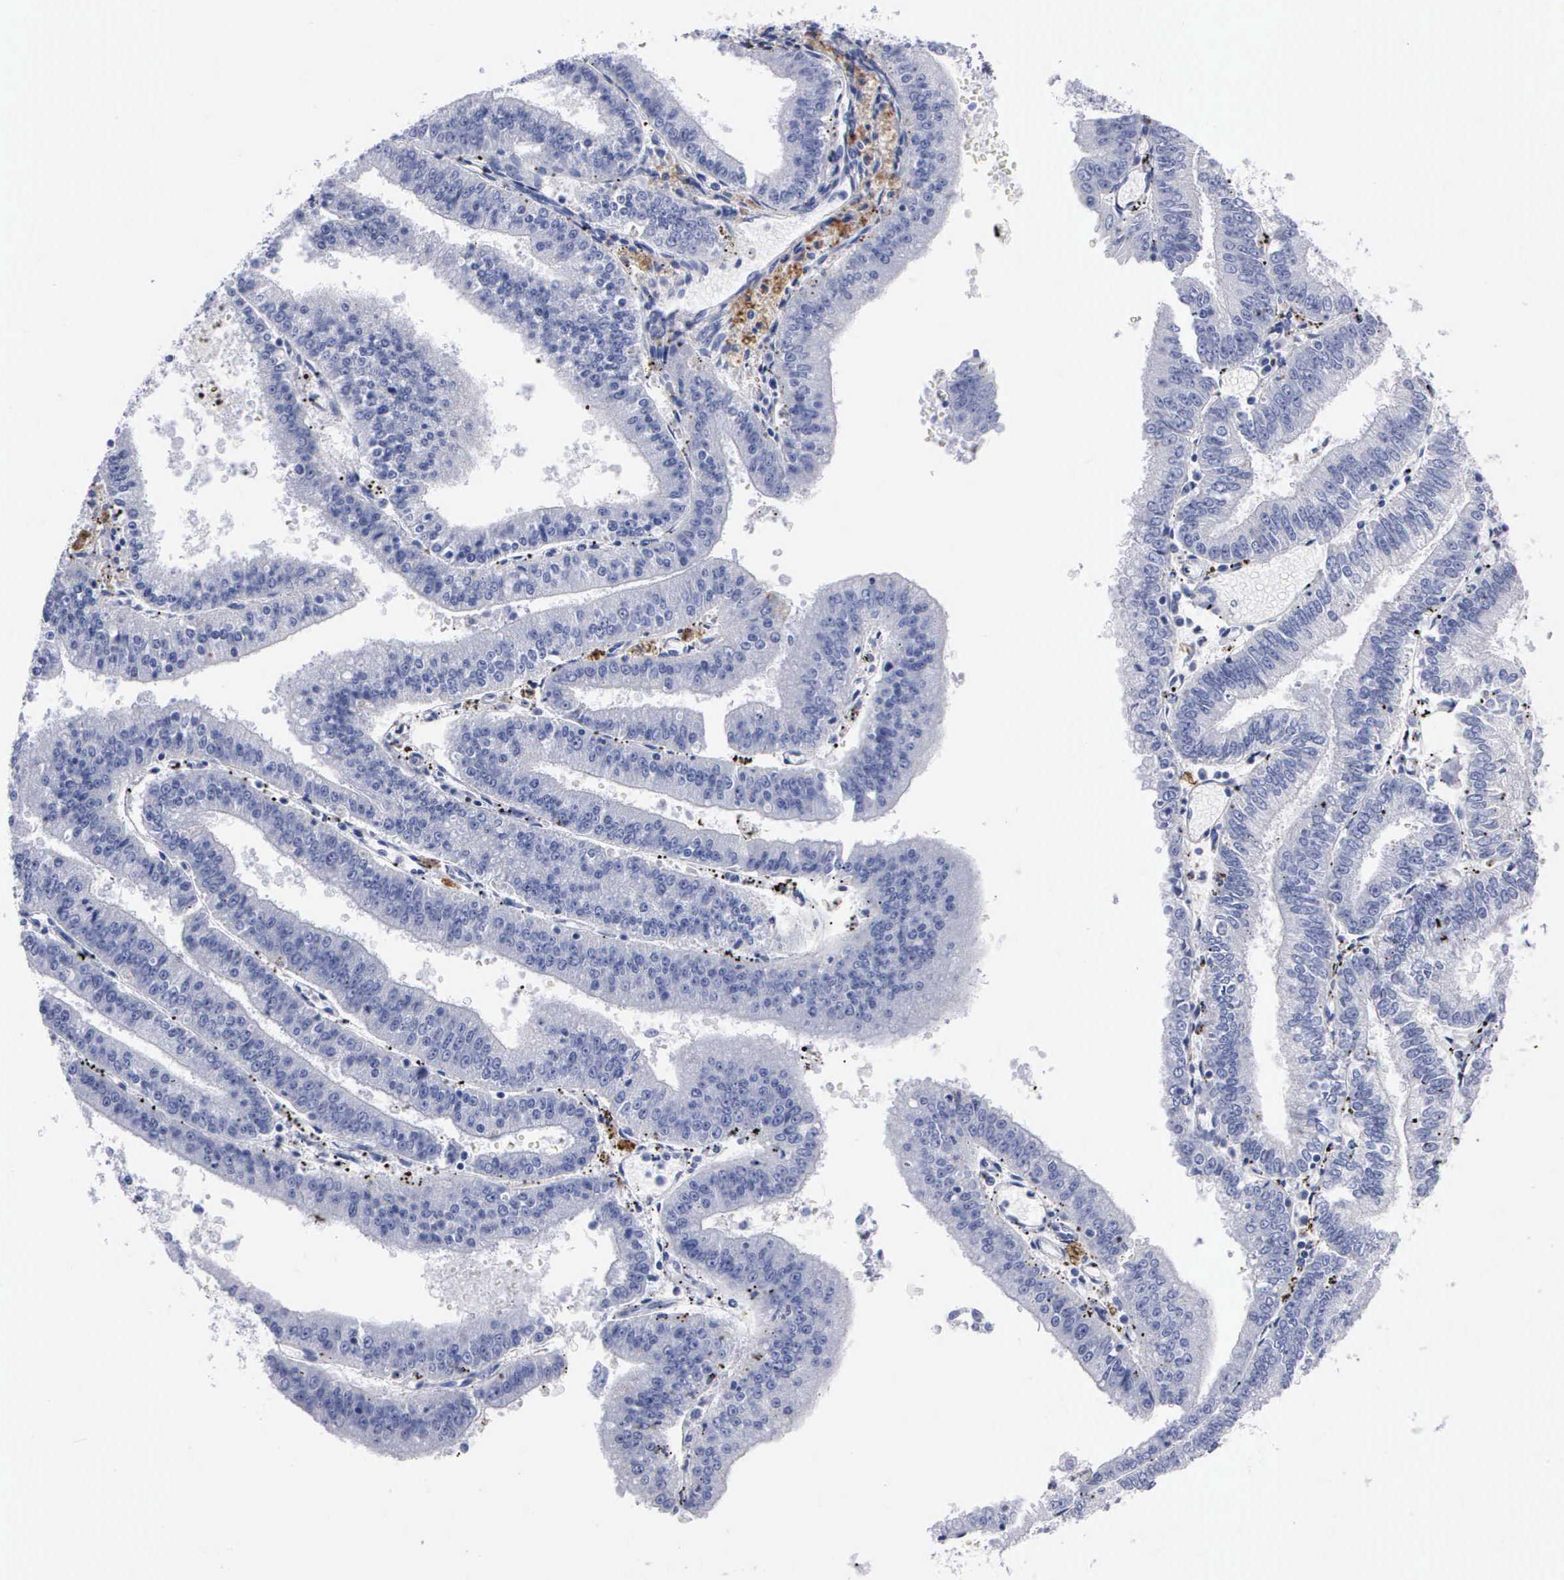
{"staining": {"intensity": "negative", "quantity": "none", "location": "none"}, "tissue": "endometrial cancer", "cell_type": "Tumor cells", "image_type": "cancer", "snomed": [{"axis": "morphology", "description": "Adenocarcinoma, NOS"}, {"axis": "topography", "description": "Endometrium"}], "caption": "Immunohistochemical staining of human adenocarcinoma (endometrial) shows no significant expression in tumor cells.", "gene": "CTSL", "patient": {"sex": "female", "age": 66}}